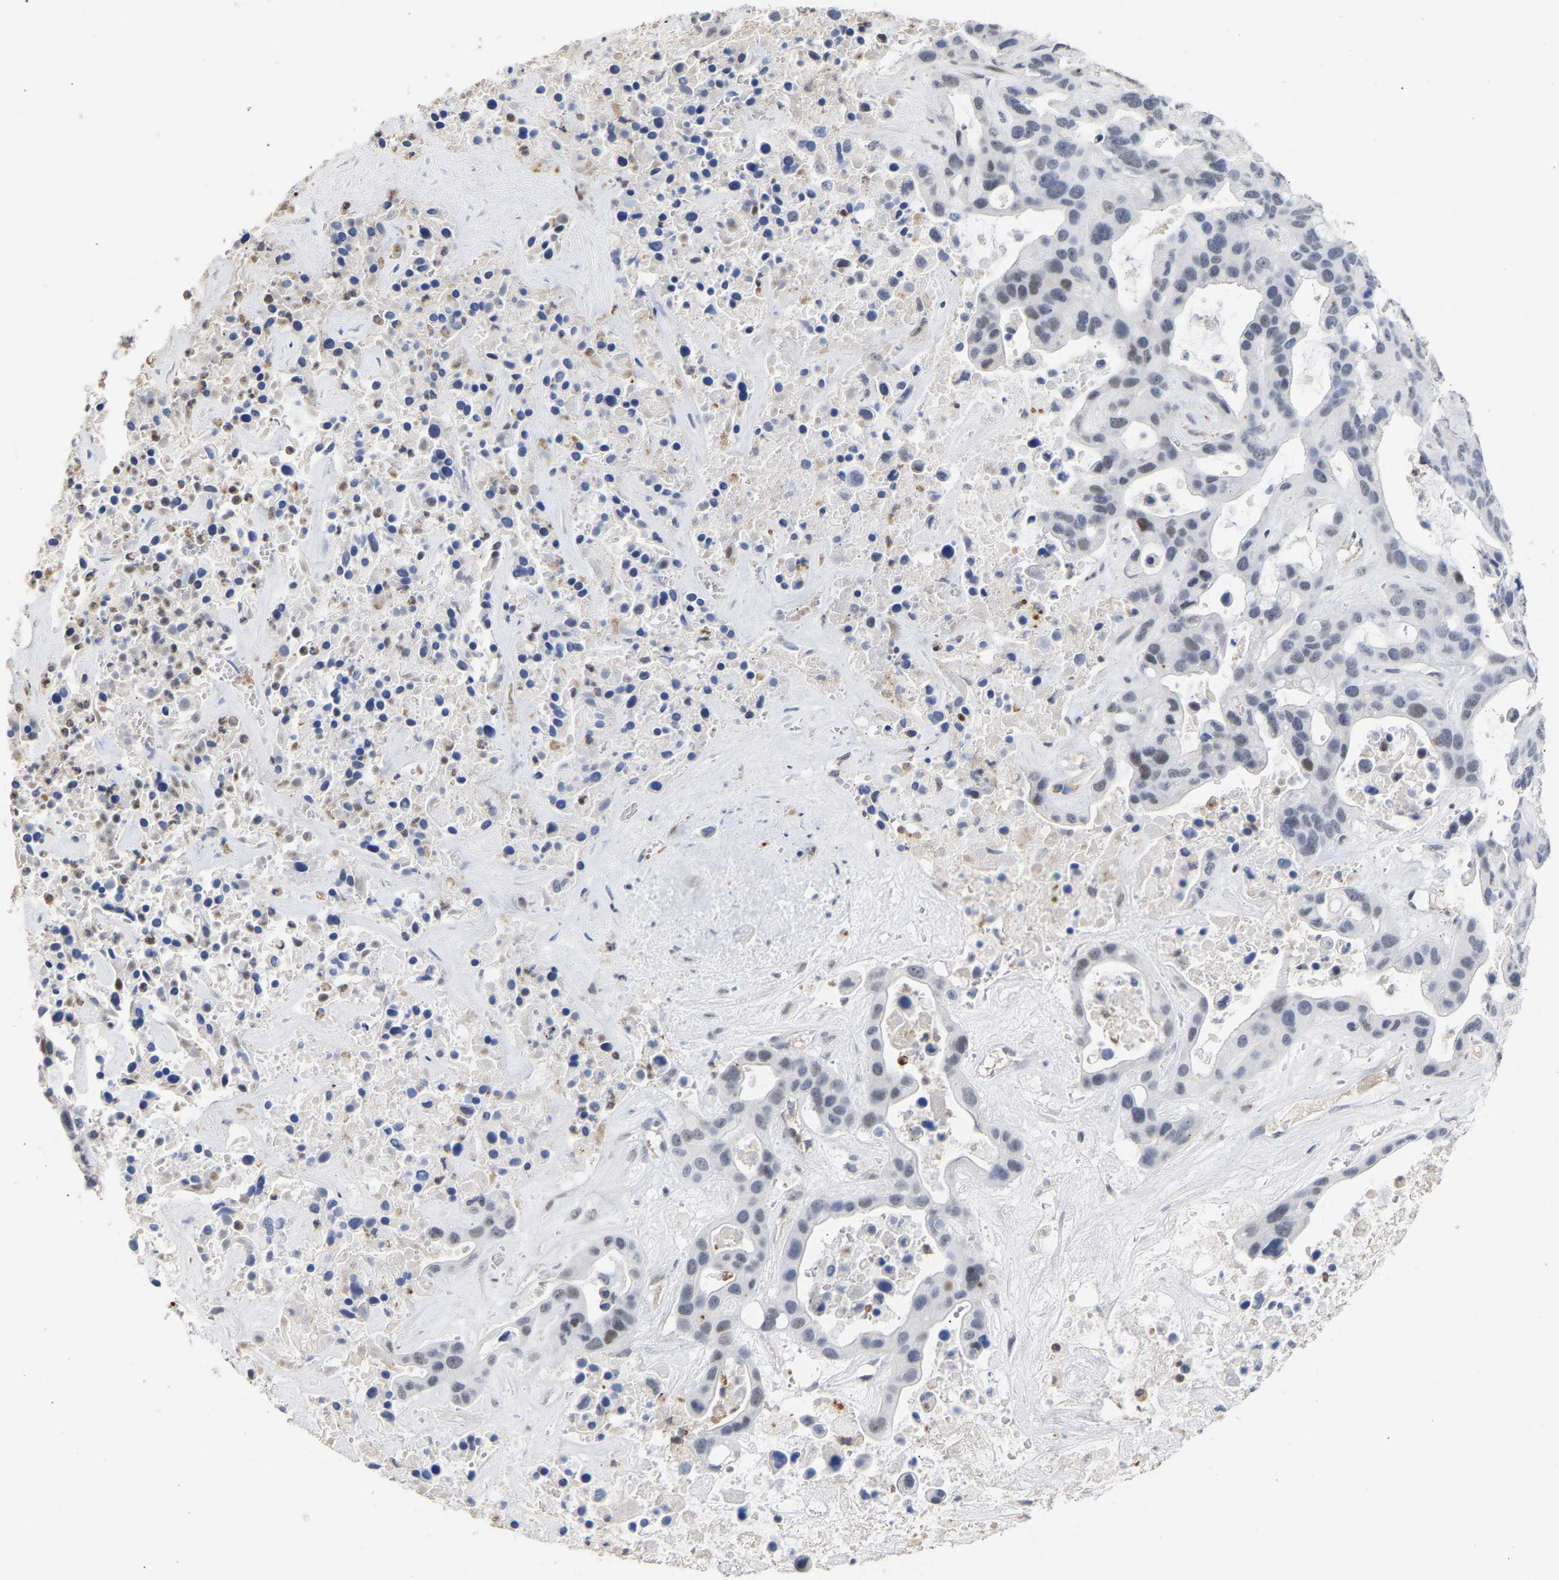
{"staining": {"intensity": "weak", "quantity": "25%-75%", "location": "nuclear"}, "tissue": "liver cancer", "cell_type": "Tumor cells", "image_type": "cancer", "snomed": [{"axis": "morphology", "description": "Cholangiocarcinoma"}, {"axis": "topography", "description": "Liver"}], "caption": "A brown stain highlights weak nuclear positivity of a protein in human liver cancer tumor cells.", "gene": "AMPH", "patient": {"sex": "female", "age": 65}}